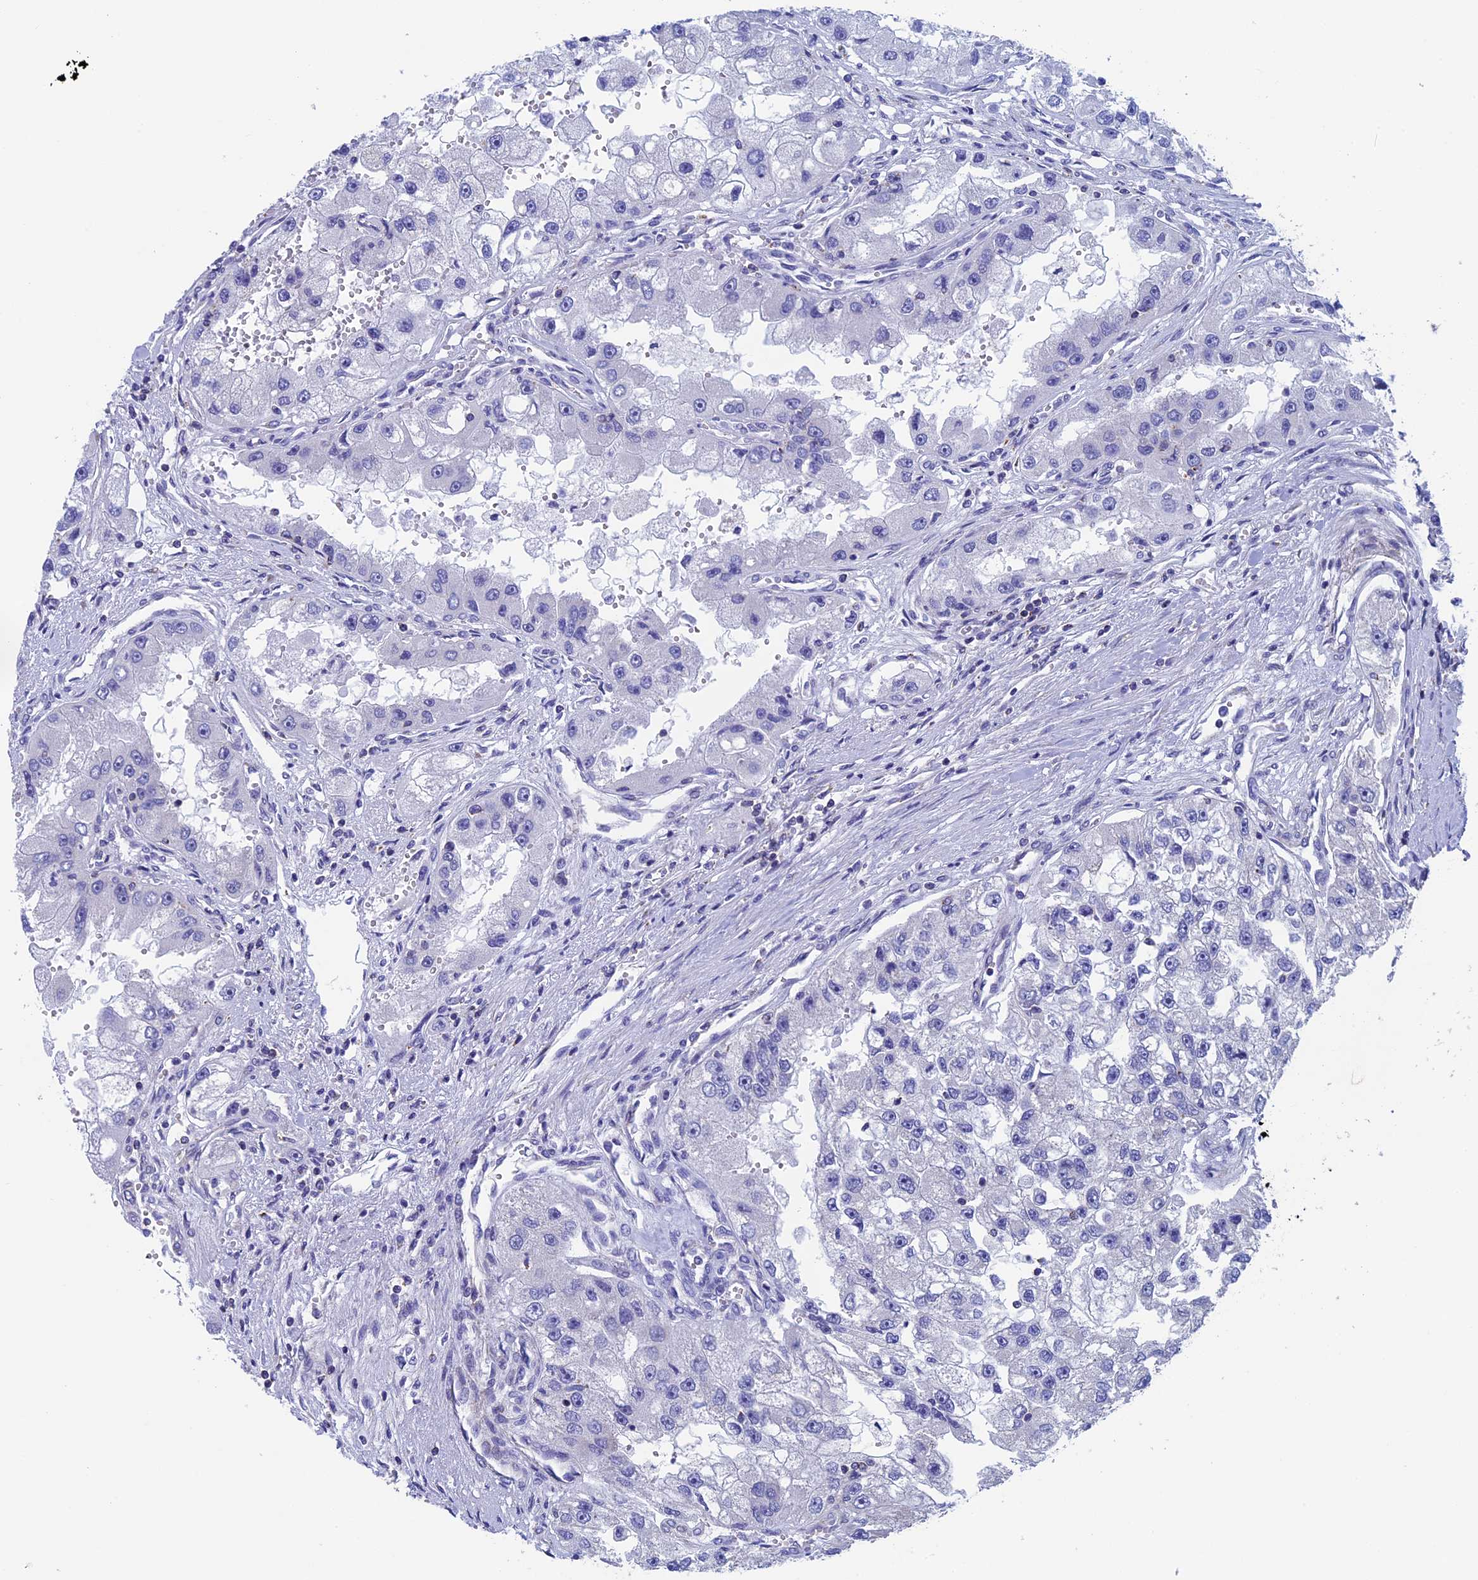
{"staining": {"intensity": "negative", "quantity": "none", "location": "none"}, "tissue": "renal cancer", "cell_type": "Tumor cells", "image_type": "cancer", "snomed": [{"axis": "morphology", "description": "Adenocarcinoma, NOS"}, {"axis": "topography", "description": "Kidney"}], "caption": "Tumor cells are negative for protein expression in human adenocarcinoma (renal).", "gene": "SEPTIN1", "patient": {"sex": "male", "age": 63}}